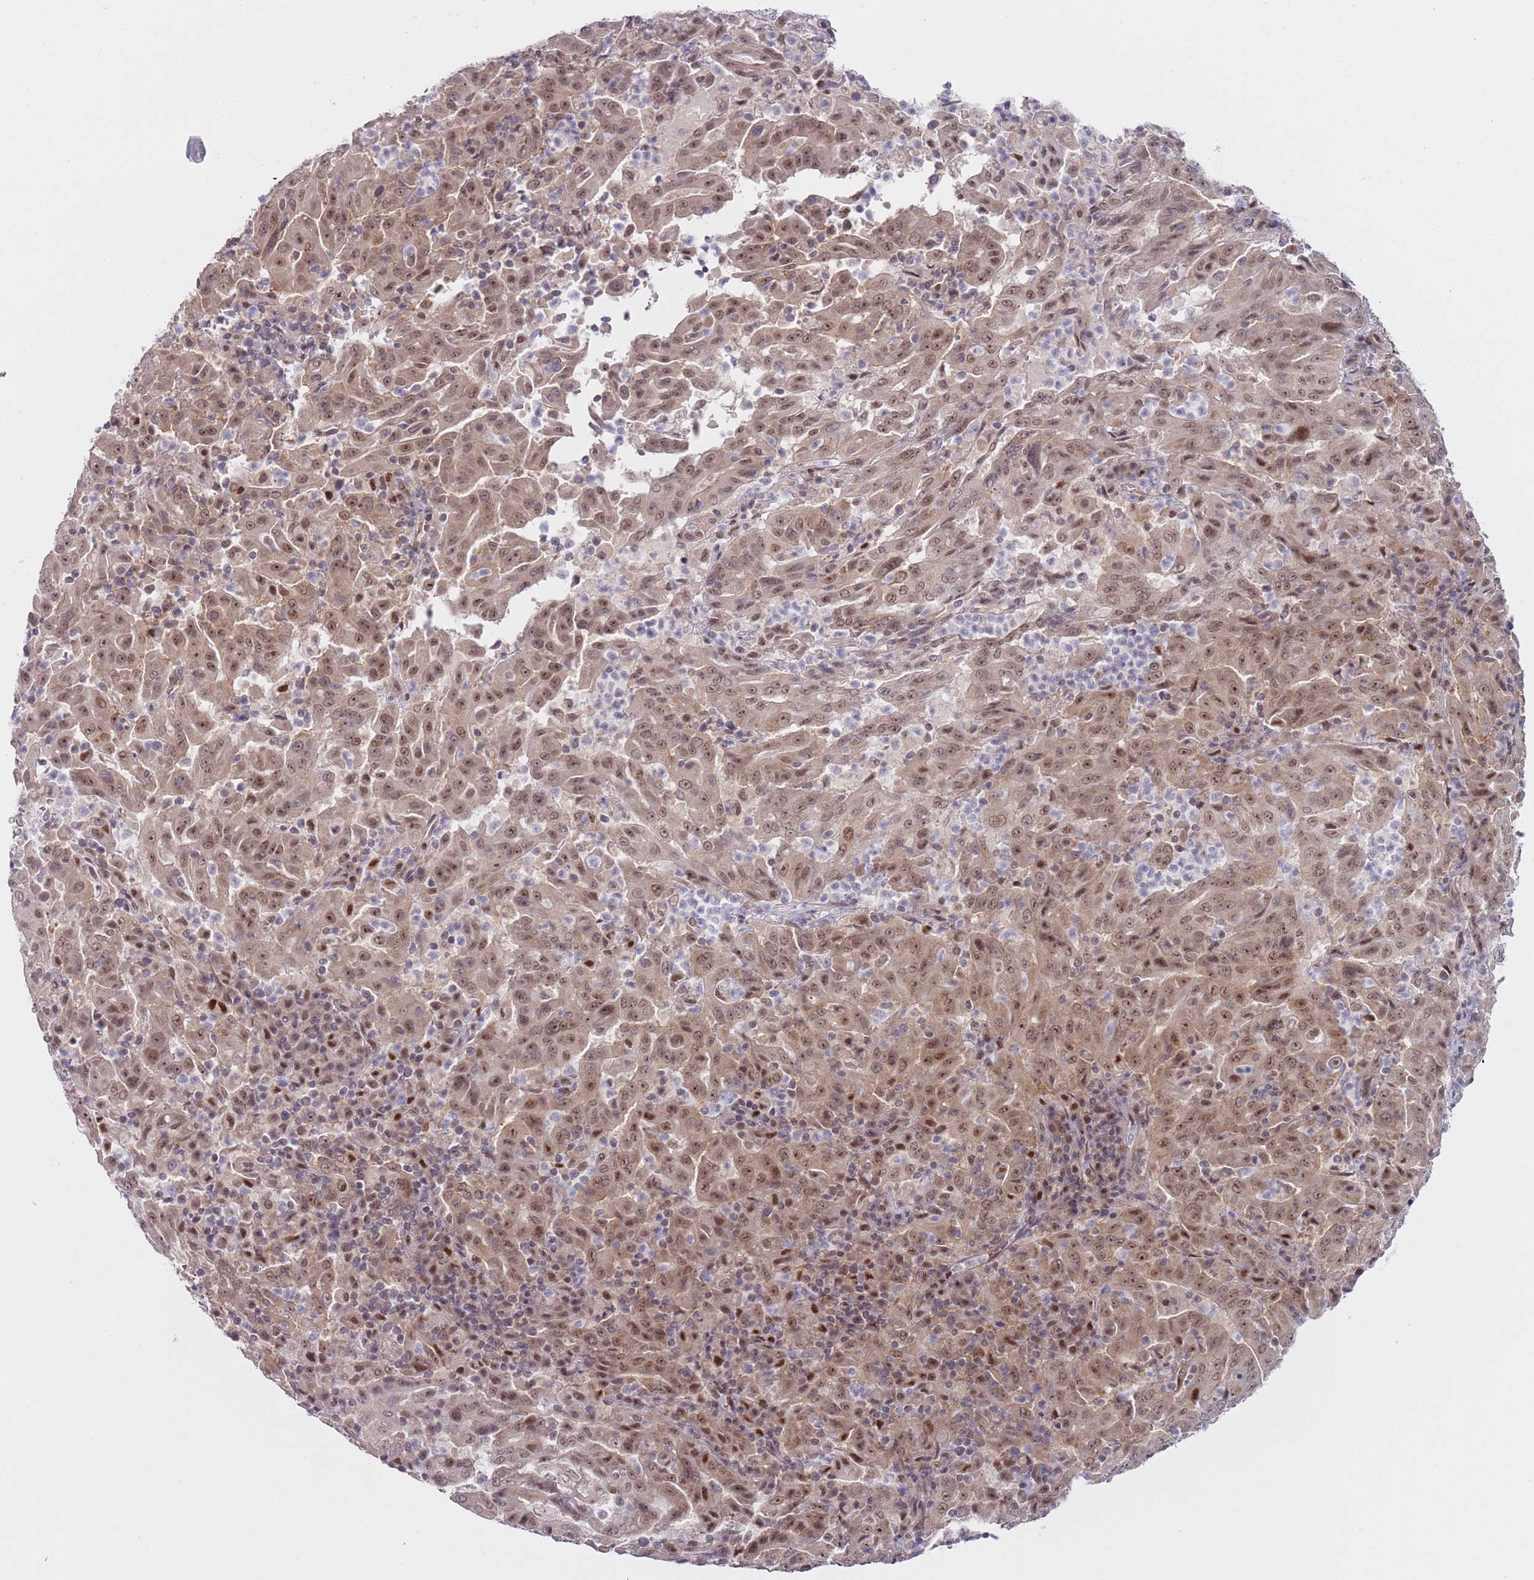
{"staining": {"intensity": "moderate", "quantity": ">75%", "location": "nuclear"}, "tissue": "pancreatic cancer", "cell_type": "Tumor cells", "image_type": "cancer", "snomed": [{"axis": "morphology", "description": "Adenocarcinoma, NOS"}, {"axis": "topography", "description": "Pancreas"}], "caption": "Adenocarcinoma (pancreatic) stained with a protein marker displays moderate staining in tumor cells.", "gene": "SLC25A32", "patient": {"sex": "male", "age": 63}}